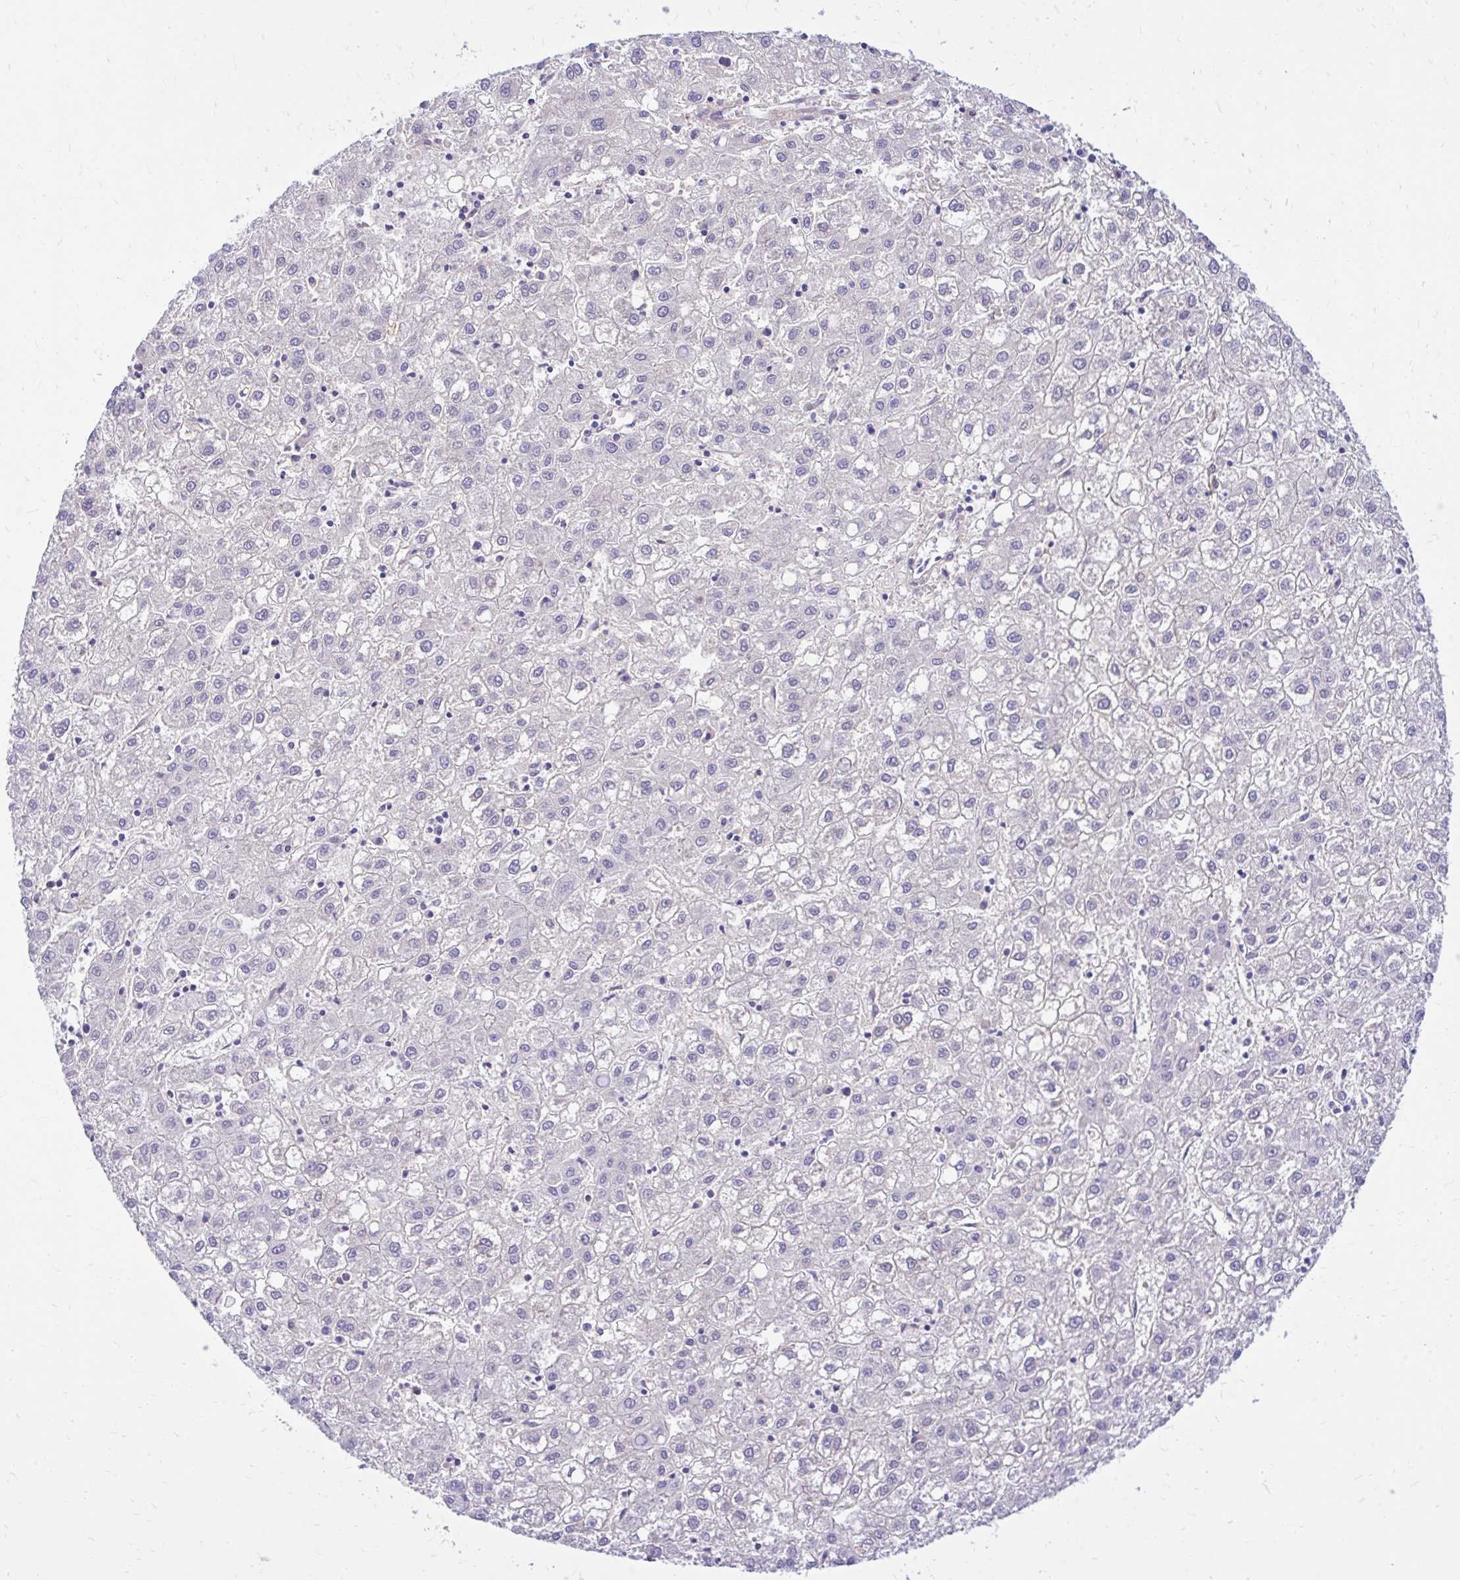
{"staining": {"intensity": "negative", "quantity": "none", "location": "none"}, "tissue": "liver cancer", "cell_type": "Tumor cells", "image_type": "cancer", "snomed": [{"axis": "morphology", "description": "Carcinoma, Hepatocellular, NOS"}, {"axis": "topography", "description": "Liver"}], "caption": "The IHC photomicrograph has no significant staining in tumor cells of hepatocellular carcinoma (liver) tissue.", "gene": "ESPNL", "patient": {"sex": "male", "age": 72}}